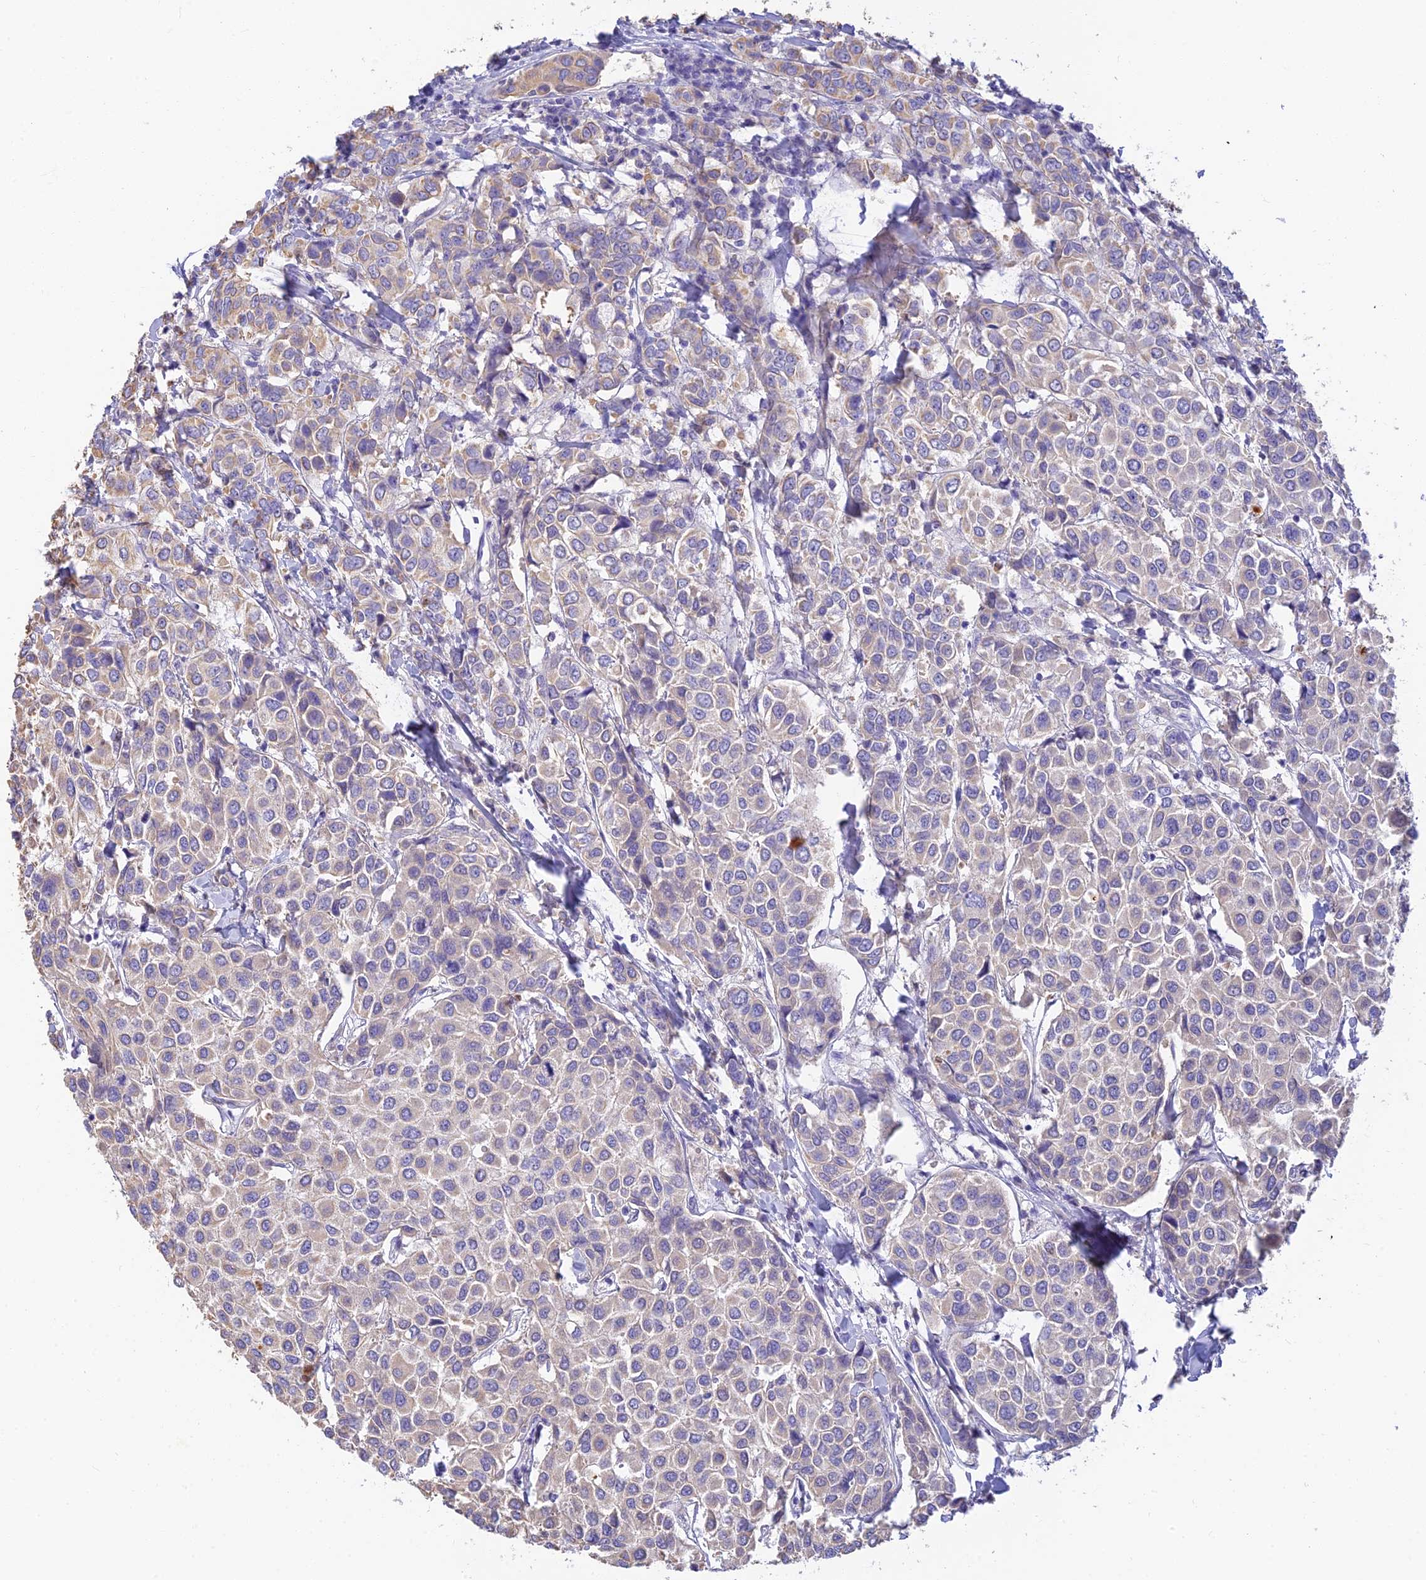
{"staining": {"intensity": "weak", "quantity": "<25%", "location": "cytoplasmic/membranous"}, "tissue": "breast cancer", "cell_type": "Tumor cells", "image_type": "cancer", "snomed": [{"axis": "morphology", "description": "Duct carcinoma"}, {"axis": "topography", "description": "Breast"}], "caption": "Immunohistochemistry (IHC) histopathology image of neoplastic tissue: breast cancer (intraductal carcinoma) stained with DAB (3,3'-diaminobenzidine) displays no significant protein expression in tumor cells.", "gene": "INTS13", "patient": {"sex": "female", "age": 55}}